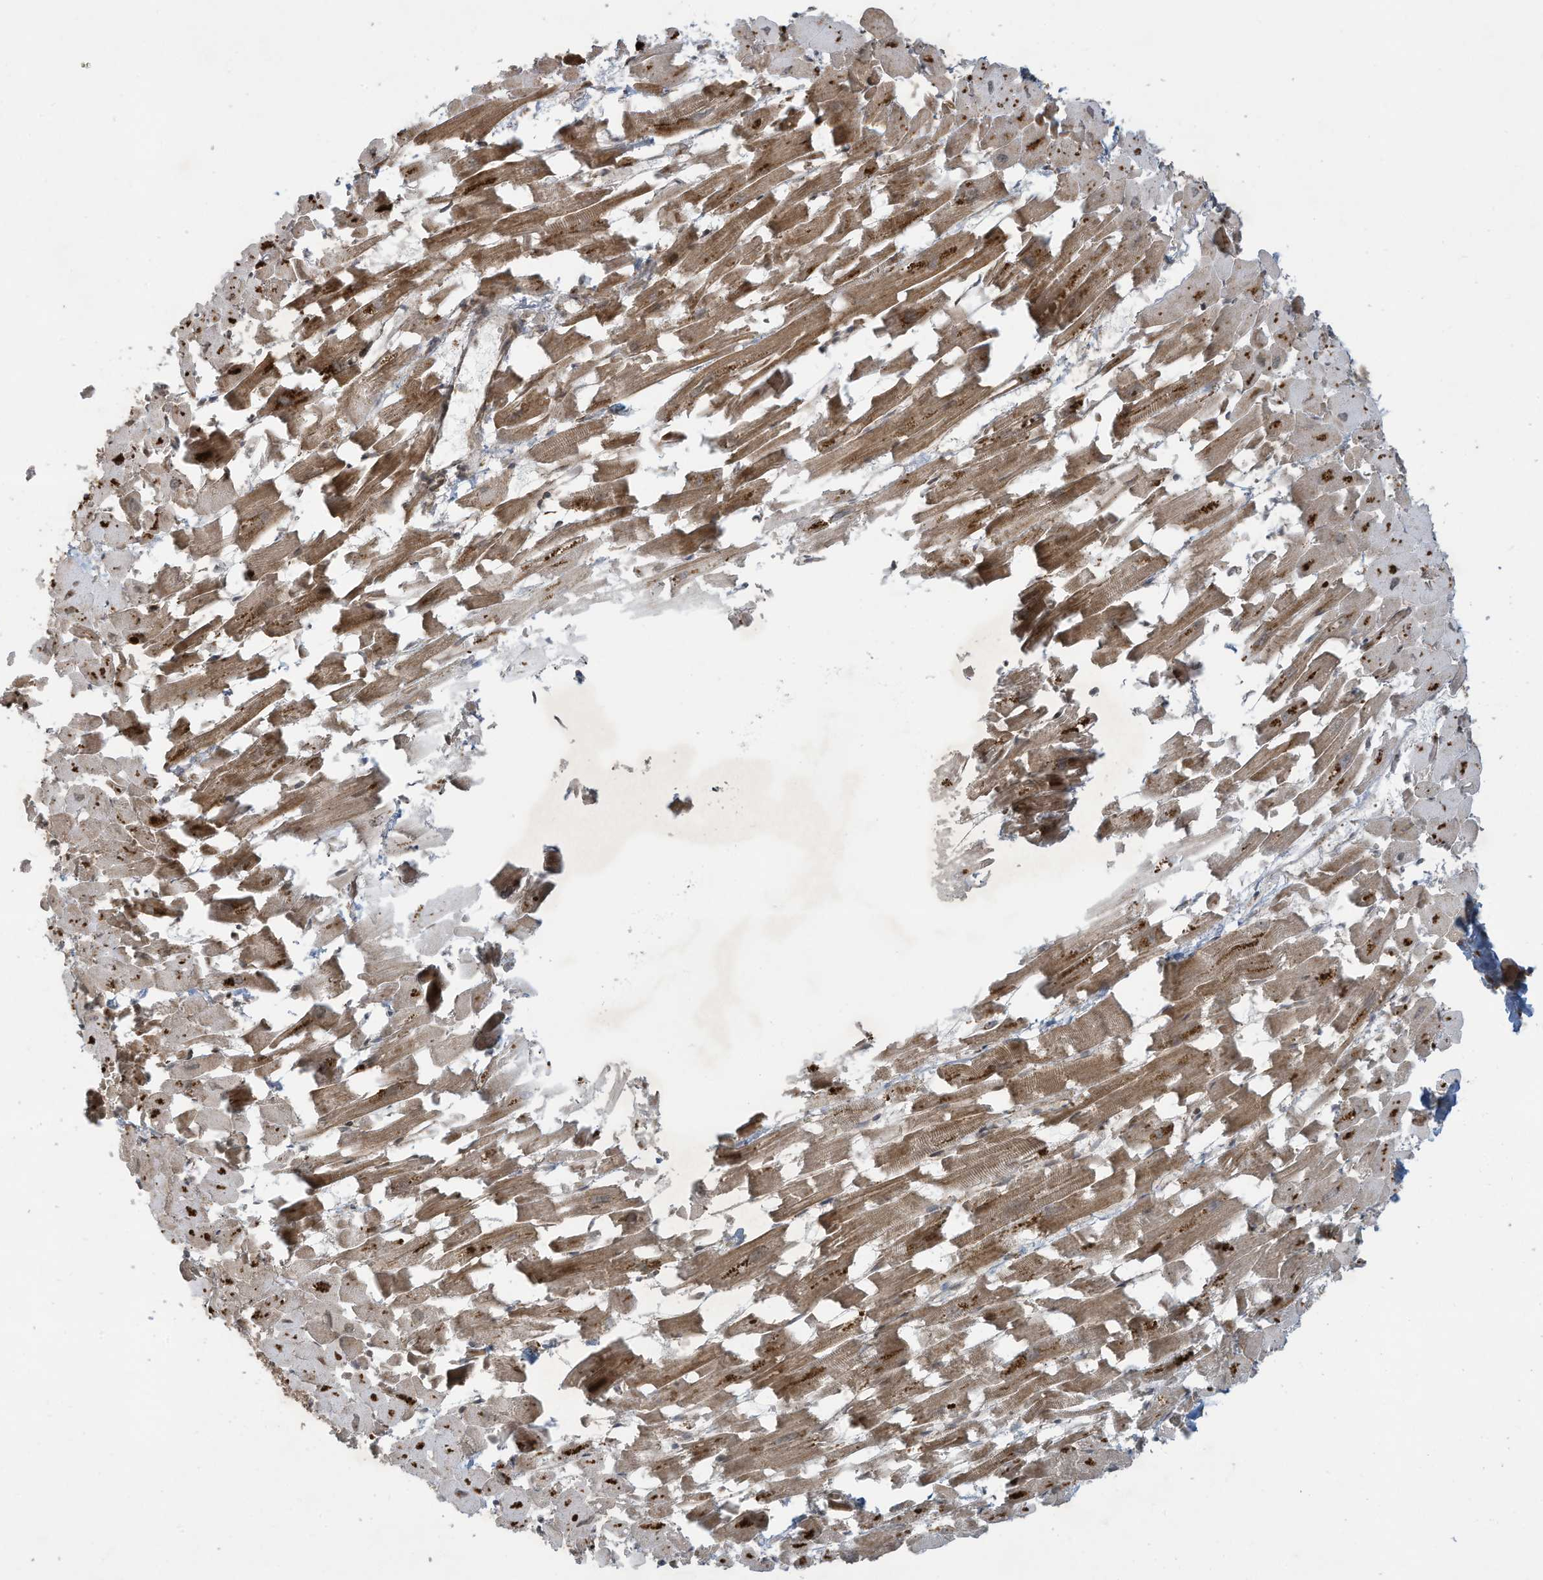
{"staining": {"intensity": "moderate", "quantity": ">75%", "location": "cytoplasmic/membranous"}, "tissue": "heart muscle", "cell_type": "Cardiomyocytes", "image_type": "normal", "snomed": [{"axis": "morphology", "description": "Normal tissue, NOS"}, {"axis": "topography", "description": "Heart"}], "caption": "Immunohistochemical staining of benign human heart muscle exhibits moderate cytoplasmic/membranous protein positivity in approximately >75% of cardiomyocytes.", "gene": "DDIT4", "patient": {"sex": "female", "age": 64}}